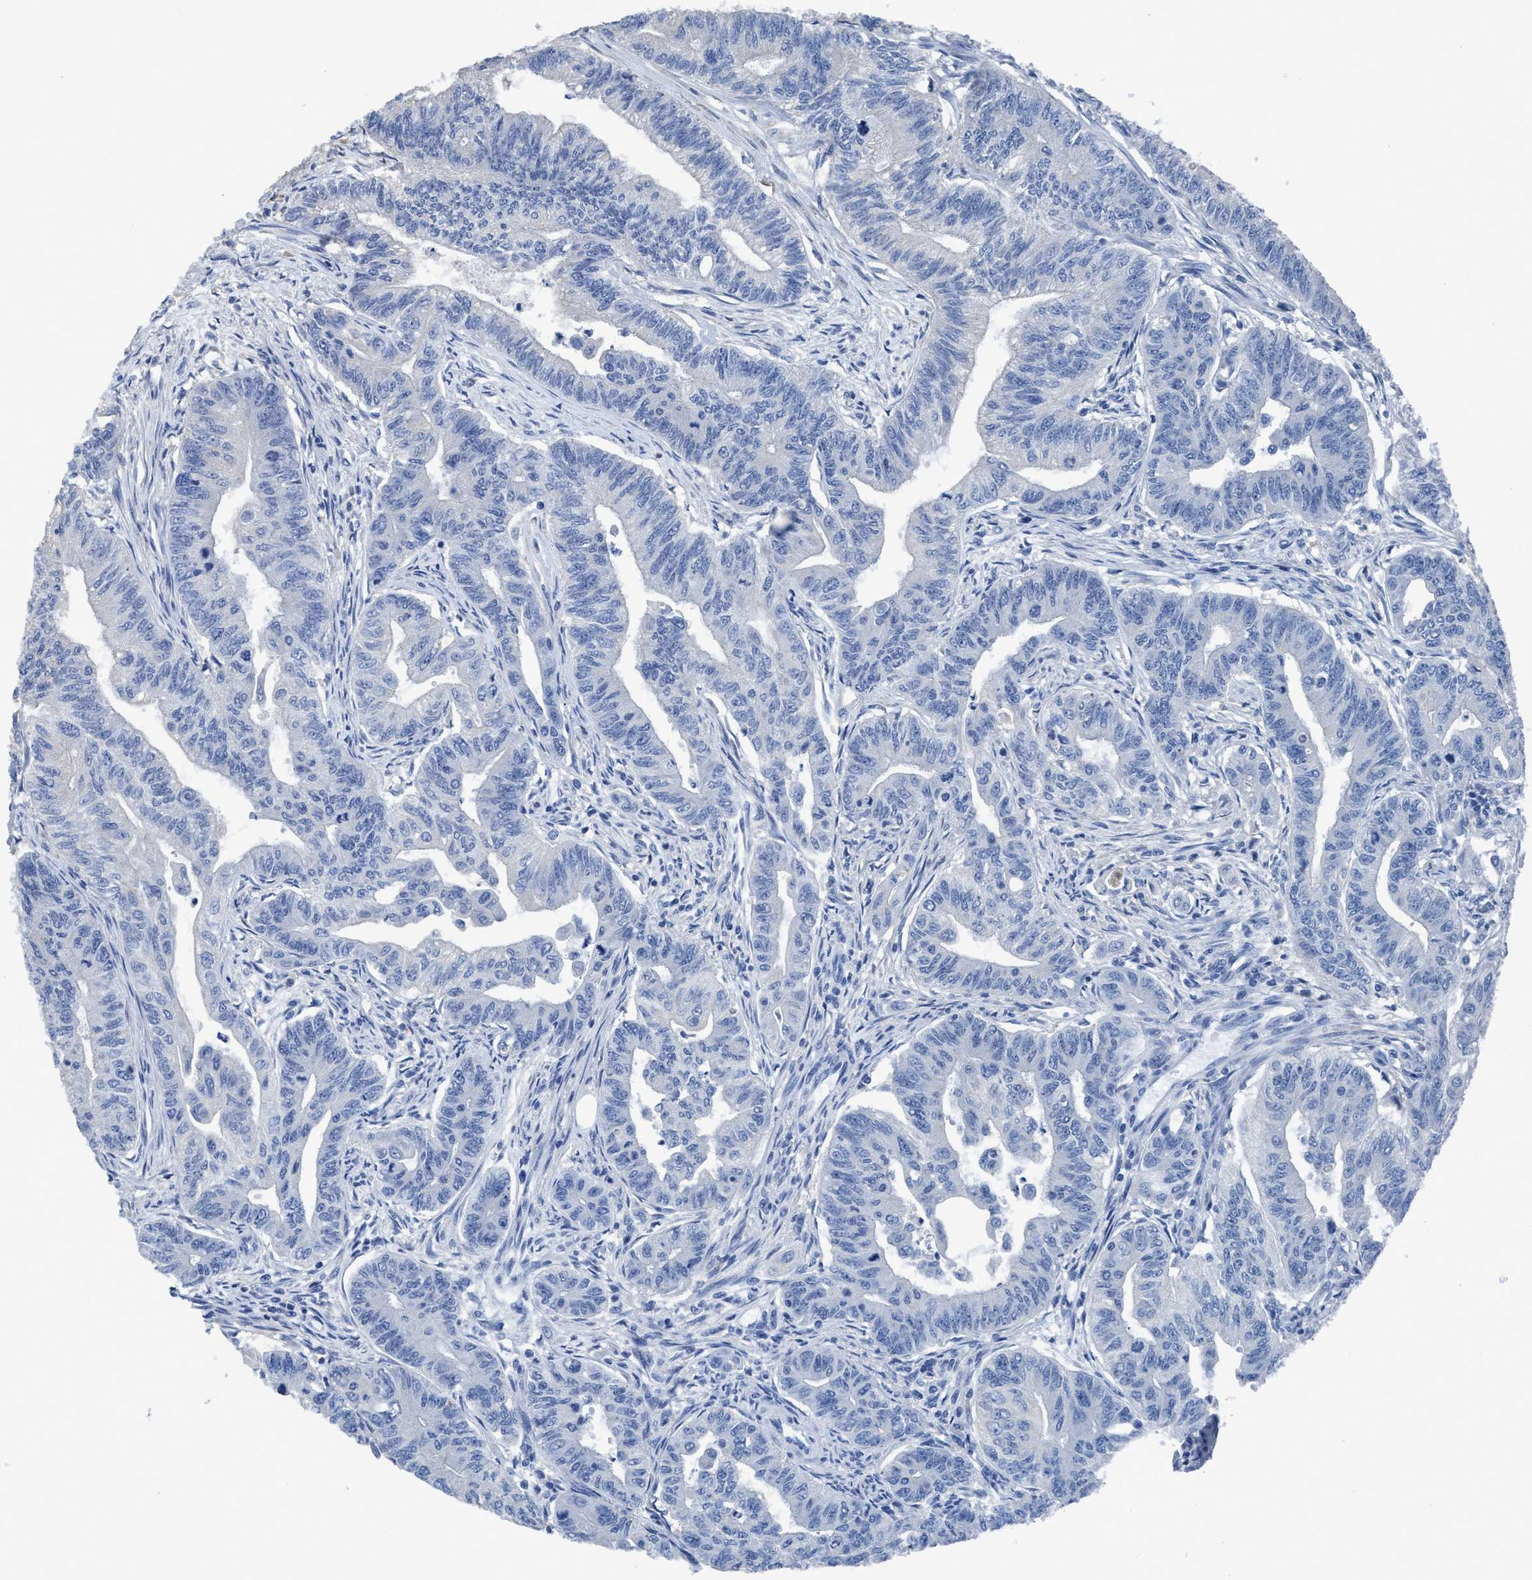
{"staining": {"intensity": "negative", "quantity": "none", "location": "none"}, "tissue": "colorectal cancer", "cell_type": "Tumor cells", "image_type": "cancer", "snomed": [{"axis": "morphology", "description": "Adenocarcinoma, NOS"}, {"axis": "topography", "description": "Rectum"}], "caption": "Immunohistochemistry (IHC) histopathology image of neoplastic tissue: adenocarcinoma (colorectal) stained with DAB displays no significant protein staining in tumor cells.", "gene": "DNAI1", "patient": {"sex": "male", "age": 51}}